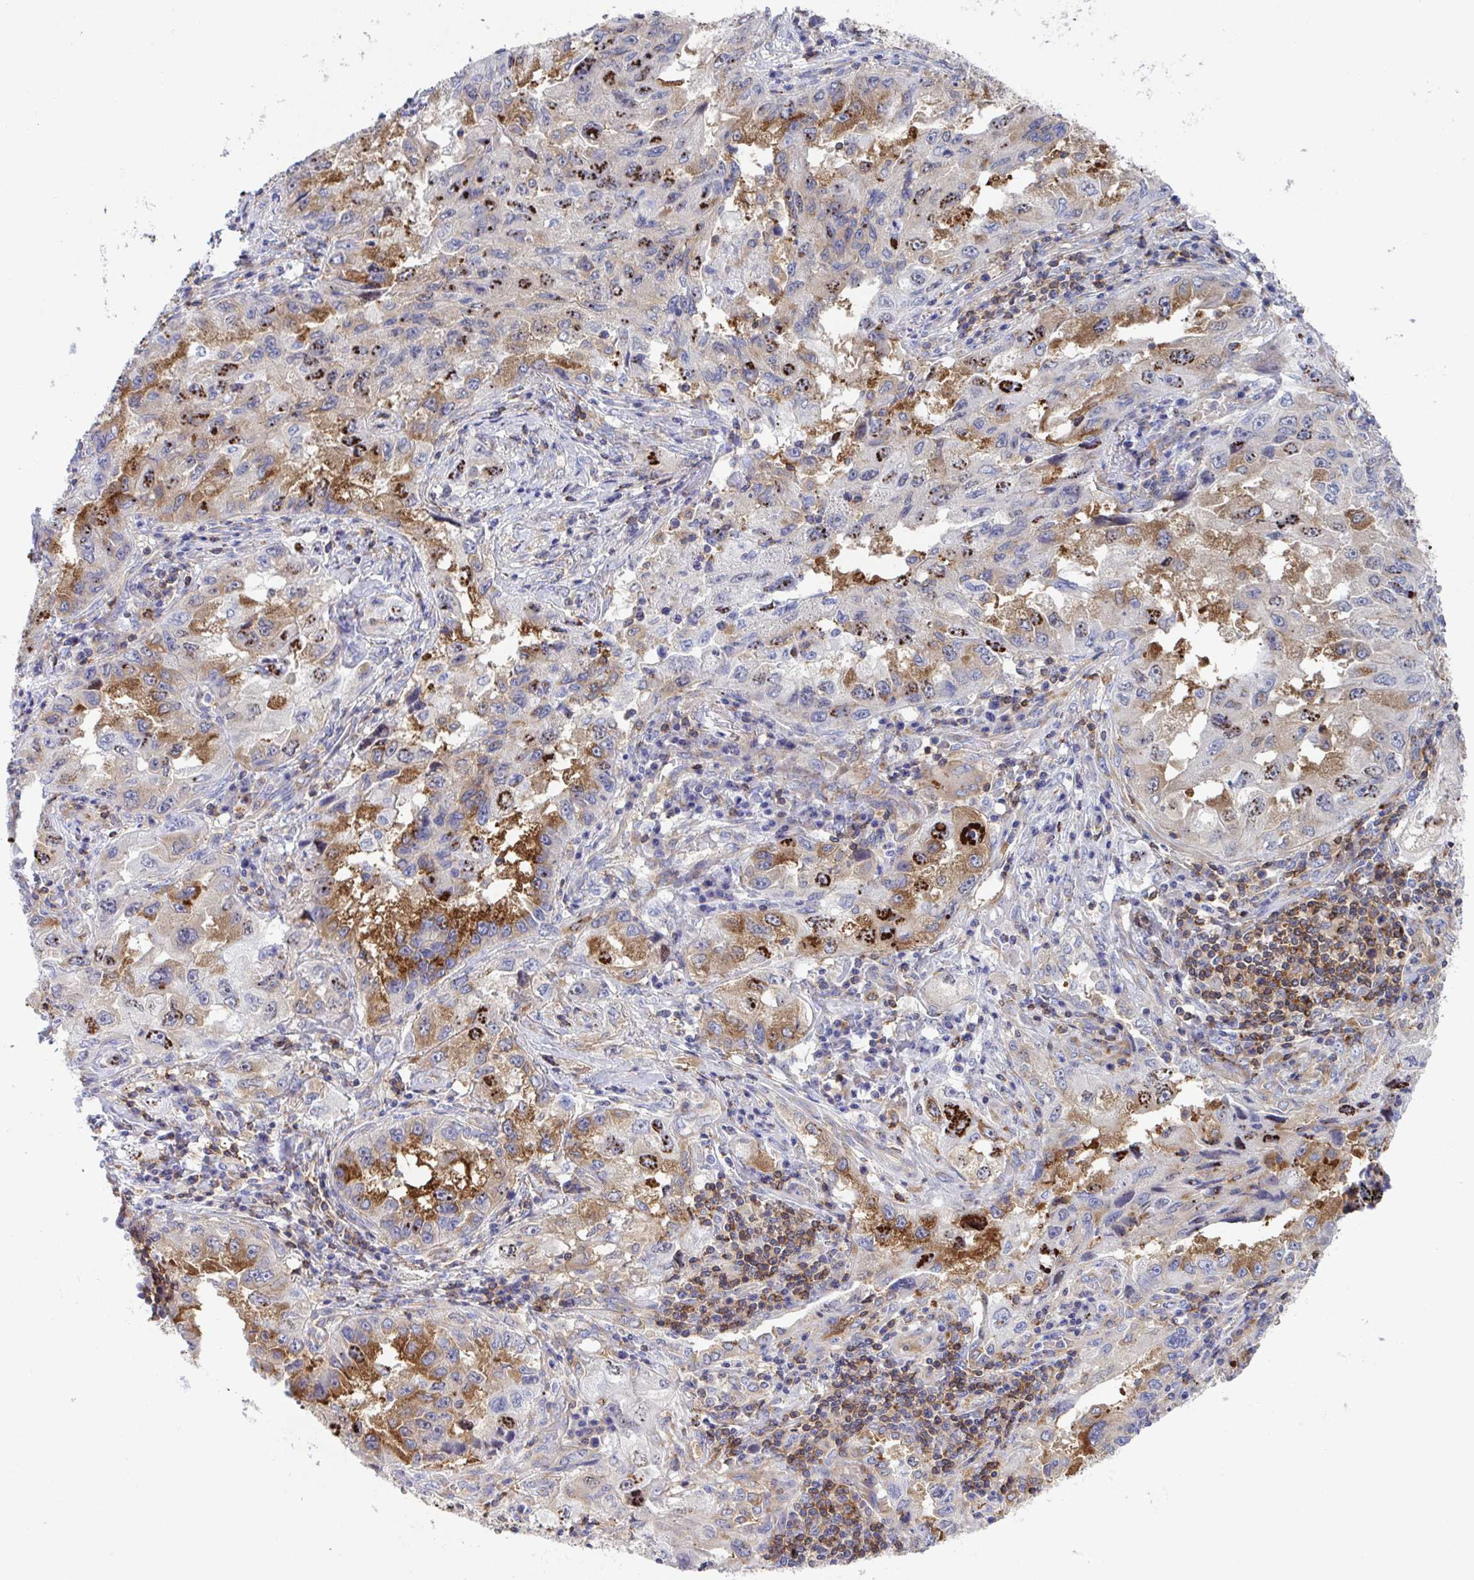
{"staining": {"intensity": "weak", "quantity": "<25%", "location": "cytoplasmic/membranous"}, "tissue": "lung cancer", "cell_type": "Tumor cells", "image_type": "cancer", "snomed": [{"axis": "morphology", "description": "Adenocarcinoma, NOS"}, {"axis": "topography", "description": "Lung"}], "caption": "The histopathology image displays no significant positivity in tumor cells of adenocarcinoma (lung).", "gene": "WNK1", "patient": {"sex": "female", "age": 73}}